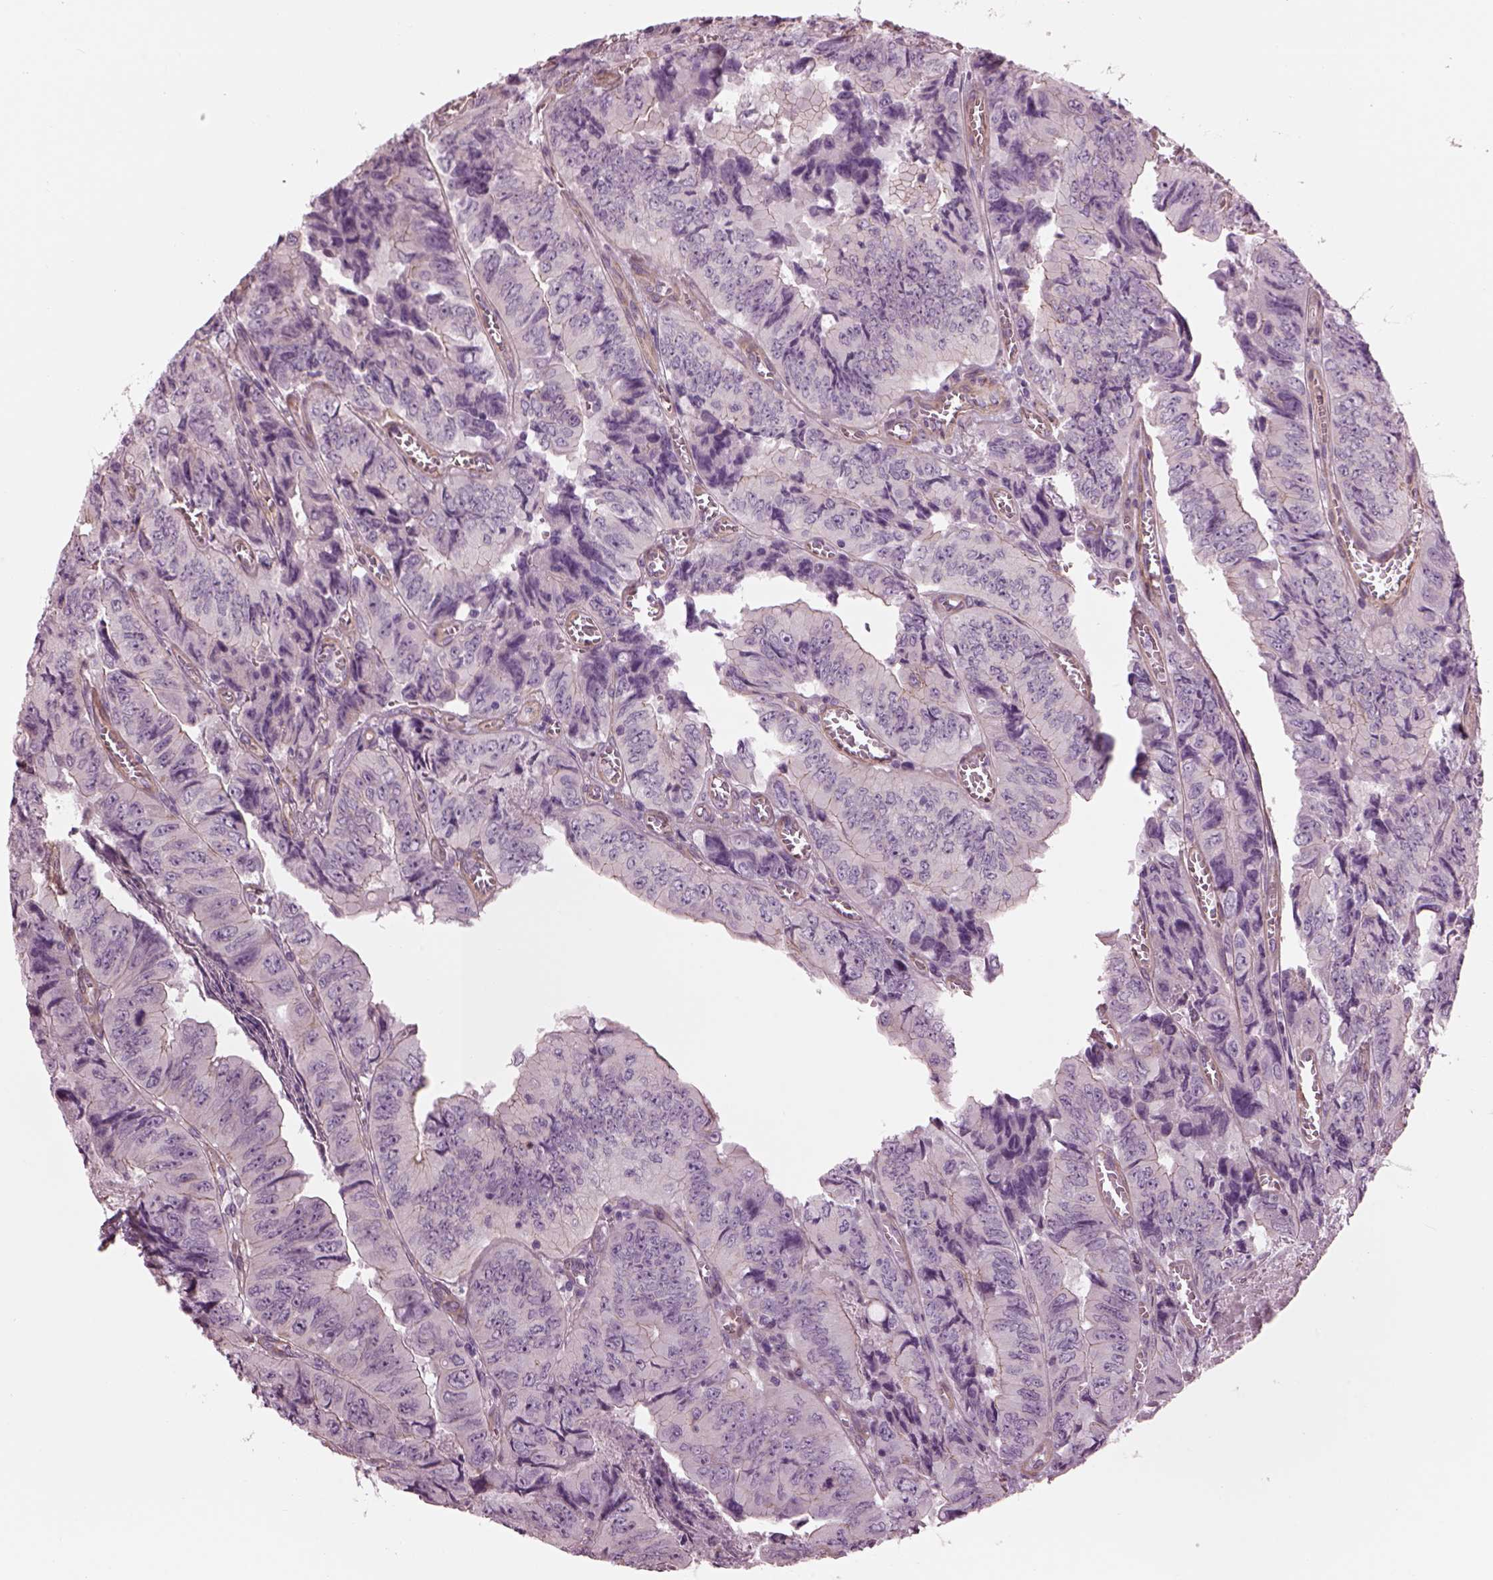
{"staining": {"intensity": "negative", "quantity": "none", "location": "none"}, "tissue": "colorectal cancer", "cell_type": "Tumor cells", "image_type": "cancer", "snomed": [{"axis": "morphology", "description": "Adenocarcinoma, NOS"}, {"axis": "topography", "description": "Colon"}], "caption": "Human colorectal cancer (adenocarcinoma) stained for a protein using immunohistochemistry (IHC) shows no staining in tumor cells.", "gene": "BFSP1", "patient": {"sex": "female", "age": 84}}